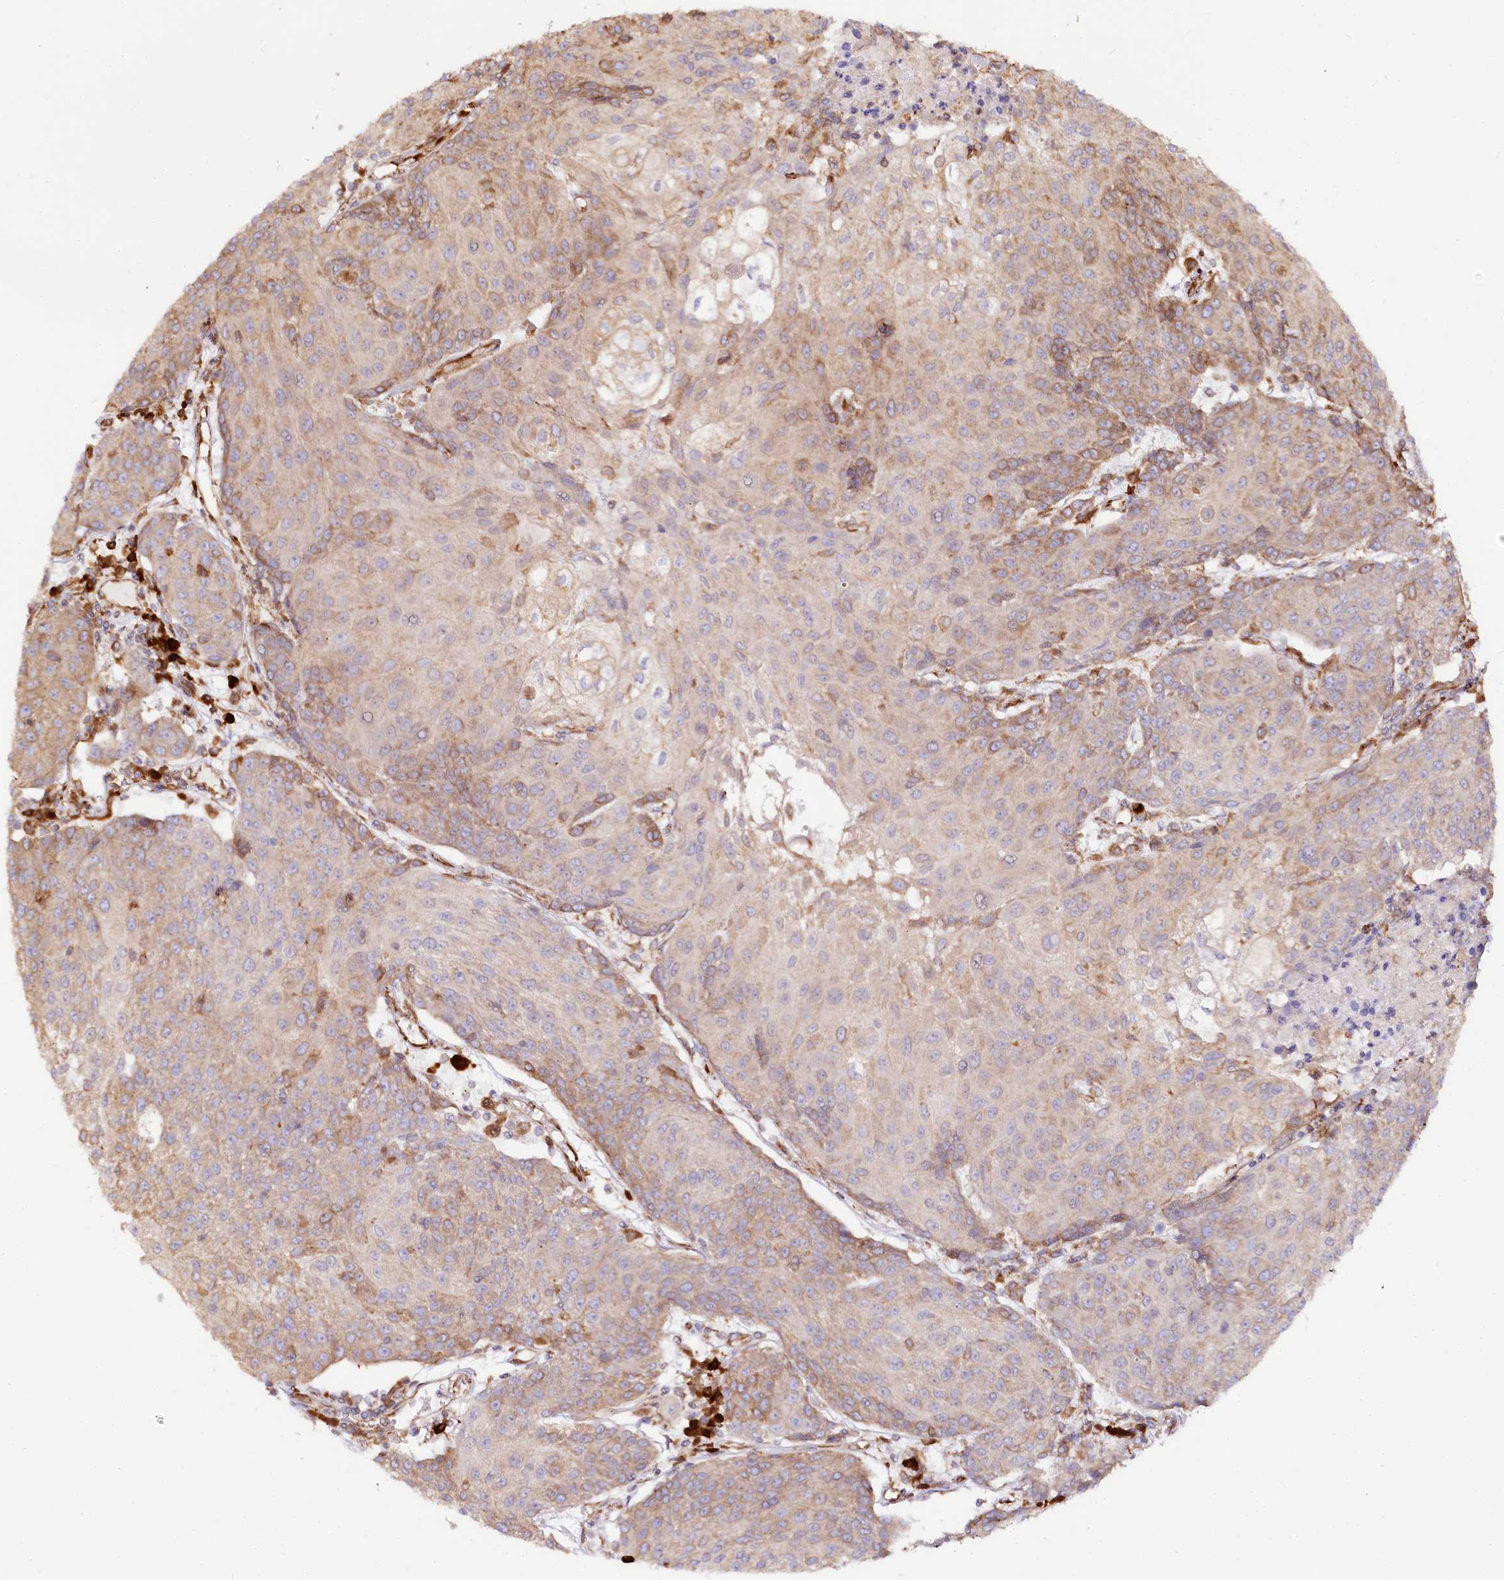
{"staining": {"intensity": "weak", "quantity": "25%-75%", "location": "cytoplasmic/membranous"}, "tissue": "urothelial cancer", "cell_type": "Tumor cells", "image_type": "cancer", "snomed": [{"axis": "morphology", "description": "Urothelial carcinoma, High grade"}, {"axis": "topography", "description": "Urinary bladder"}], "caption": "Immunohistochemistry (IHC) histopathology image of human urothelial carcinoma (high-grade) stained for a protein (brown), which demonstrates low levels of weak cytoplasmic/membranous staining in approximately 25%-75% of tumor cells.", "gene": "CNPY2", "patient": {"sex": "female", "age": 85}}